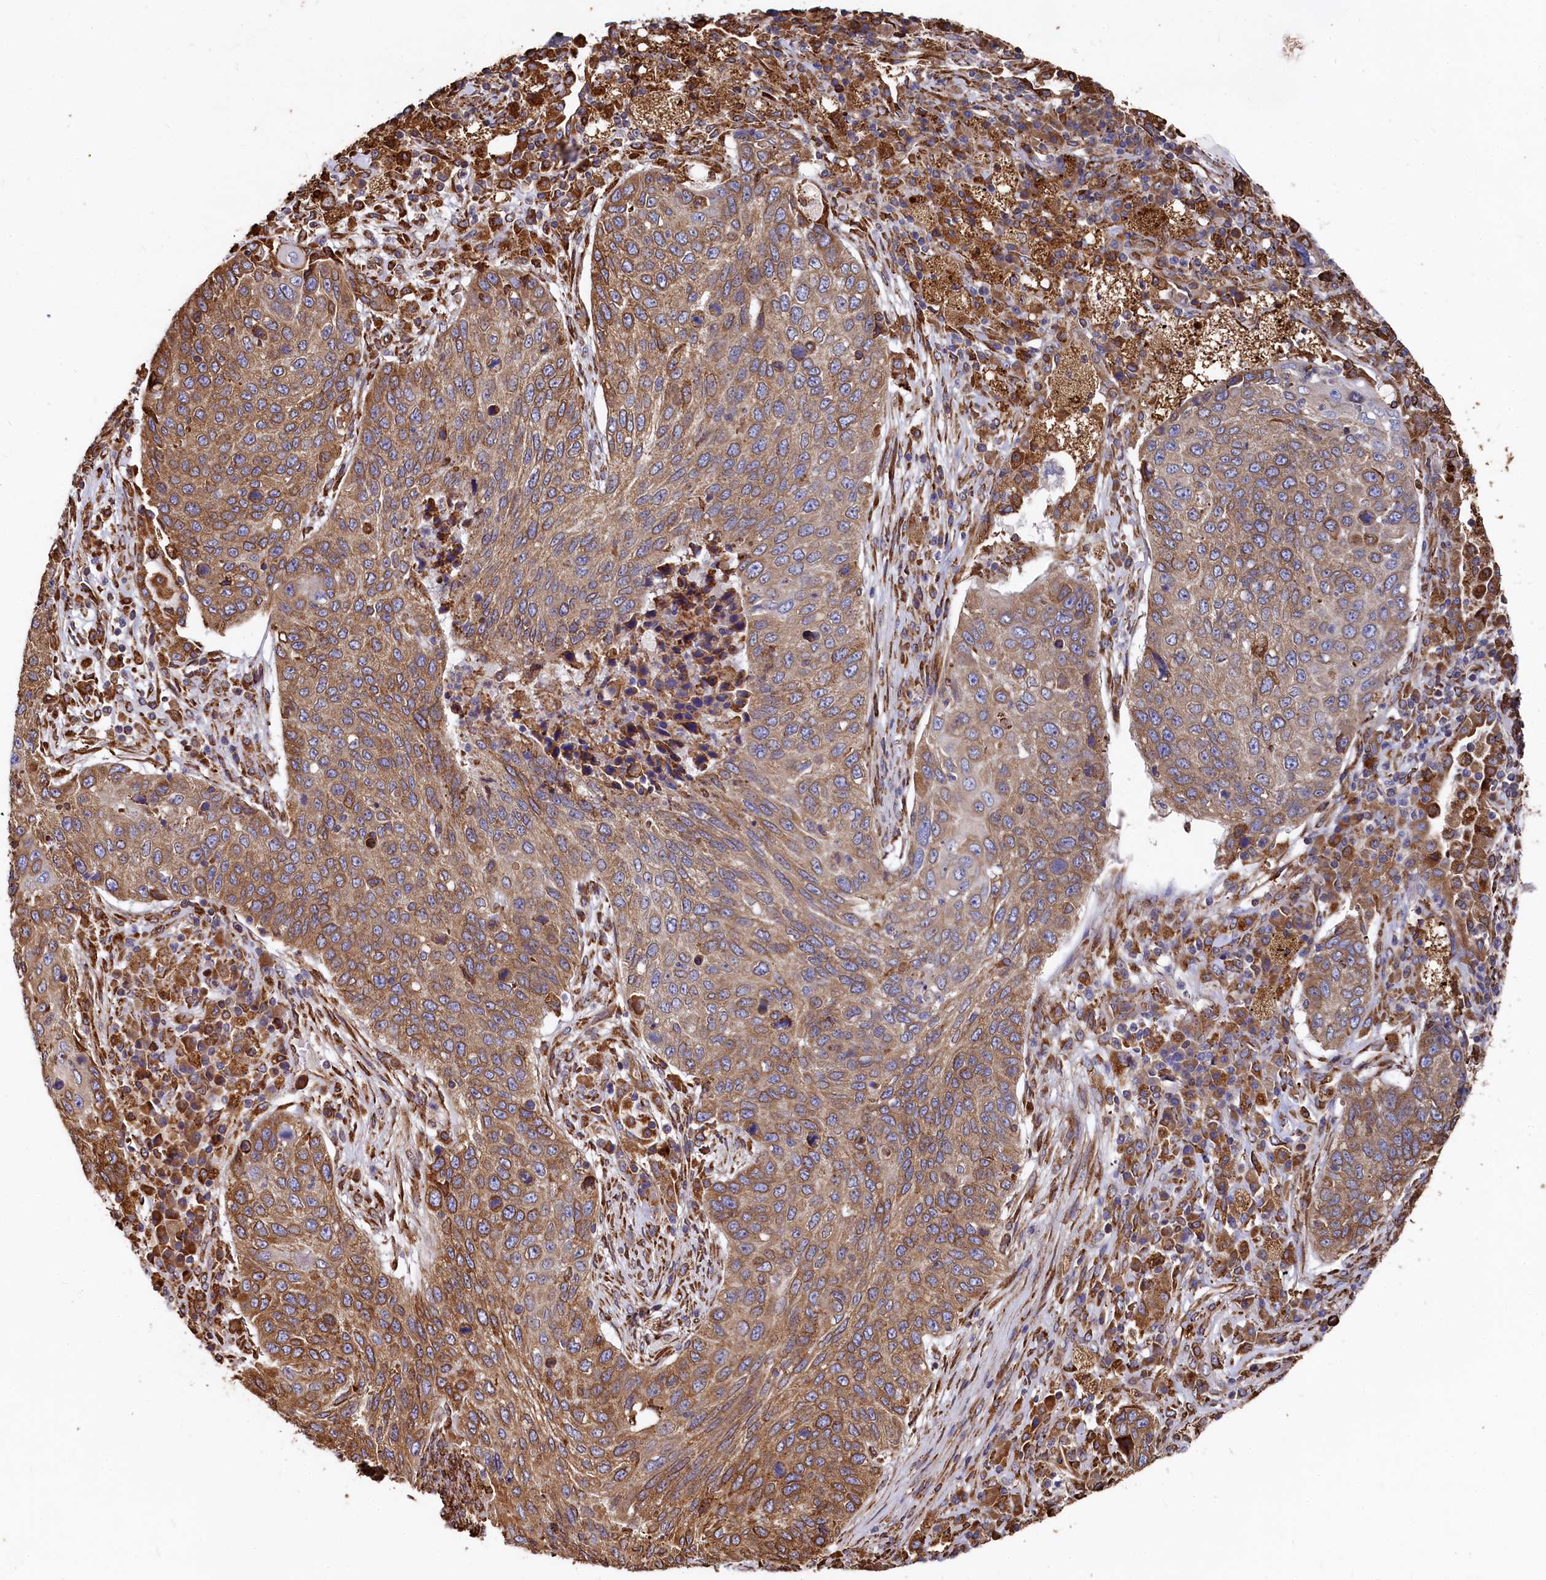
{"staining": {"intensity": "moderate", "quantity": ">75%", "location": "cytoplasmic/membranous"}, "tissue": "lung cancer", "cell_type": "Tumor cells", "image_type": "cancer", "snomed": [{"axis": "morphology", "description": "Squamous cell carcinoma, NOS"}, {"axis": "topography", "description": "Lung"}], "caption": "IHC of squamous cell carcinoma (lung) displays medium levels of moderate cytoplasmic/membranous expression in about >75% of tumor cells.", "gene": "NEURL1B", "patient": {"sex": "female", "age": 63}}